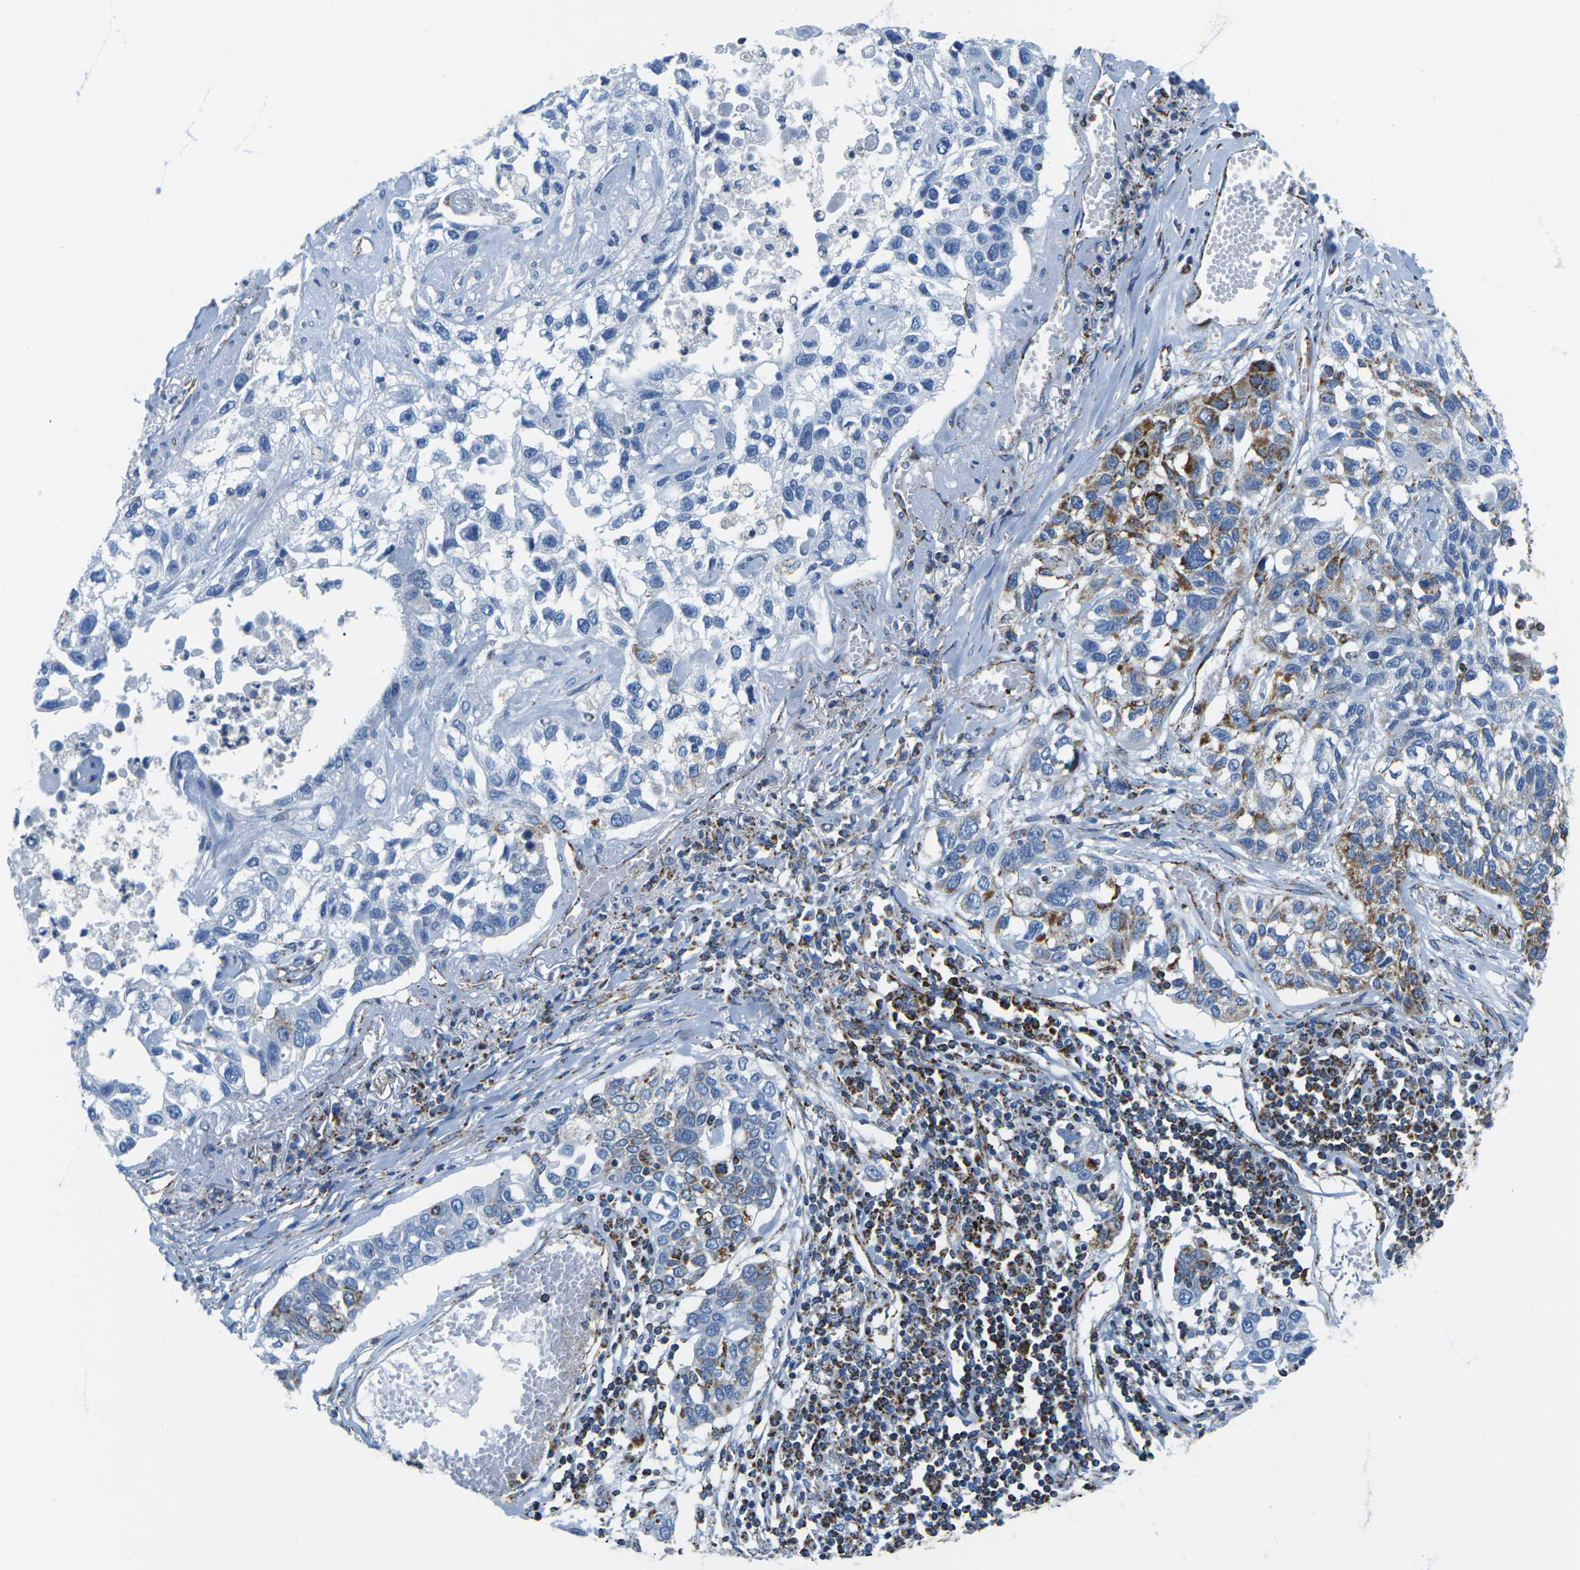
{"staining": {"intensity": "moderate", "quantity": "<25%", "location": "cytoplasmic/membranous"}, "tissue": "lung cancer", "cell_type": "Tumor cells", "image_type": "cancer", "snomed": [{"axis": "morphology", "description": "Squamous cell carcinoma, NOS"}, {"axis": "topography", "description": "Lung"}], "caption": "This histopathology image shows immunohistochemistry staining of human lung cancer (squamous cell carcinoma), with low moderate cytoplasmic/membranous staining in about <25% of tumor cells.", "gene": "COX6C", "patient": {"sex": "male", "age": 71}}